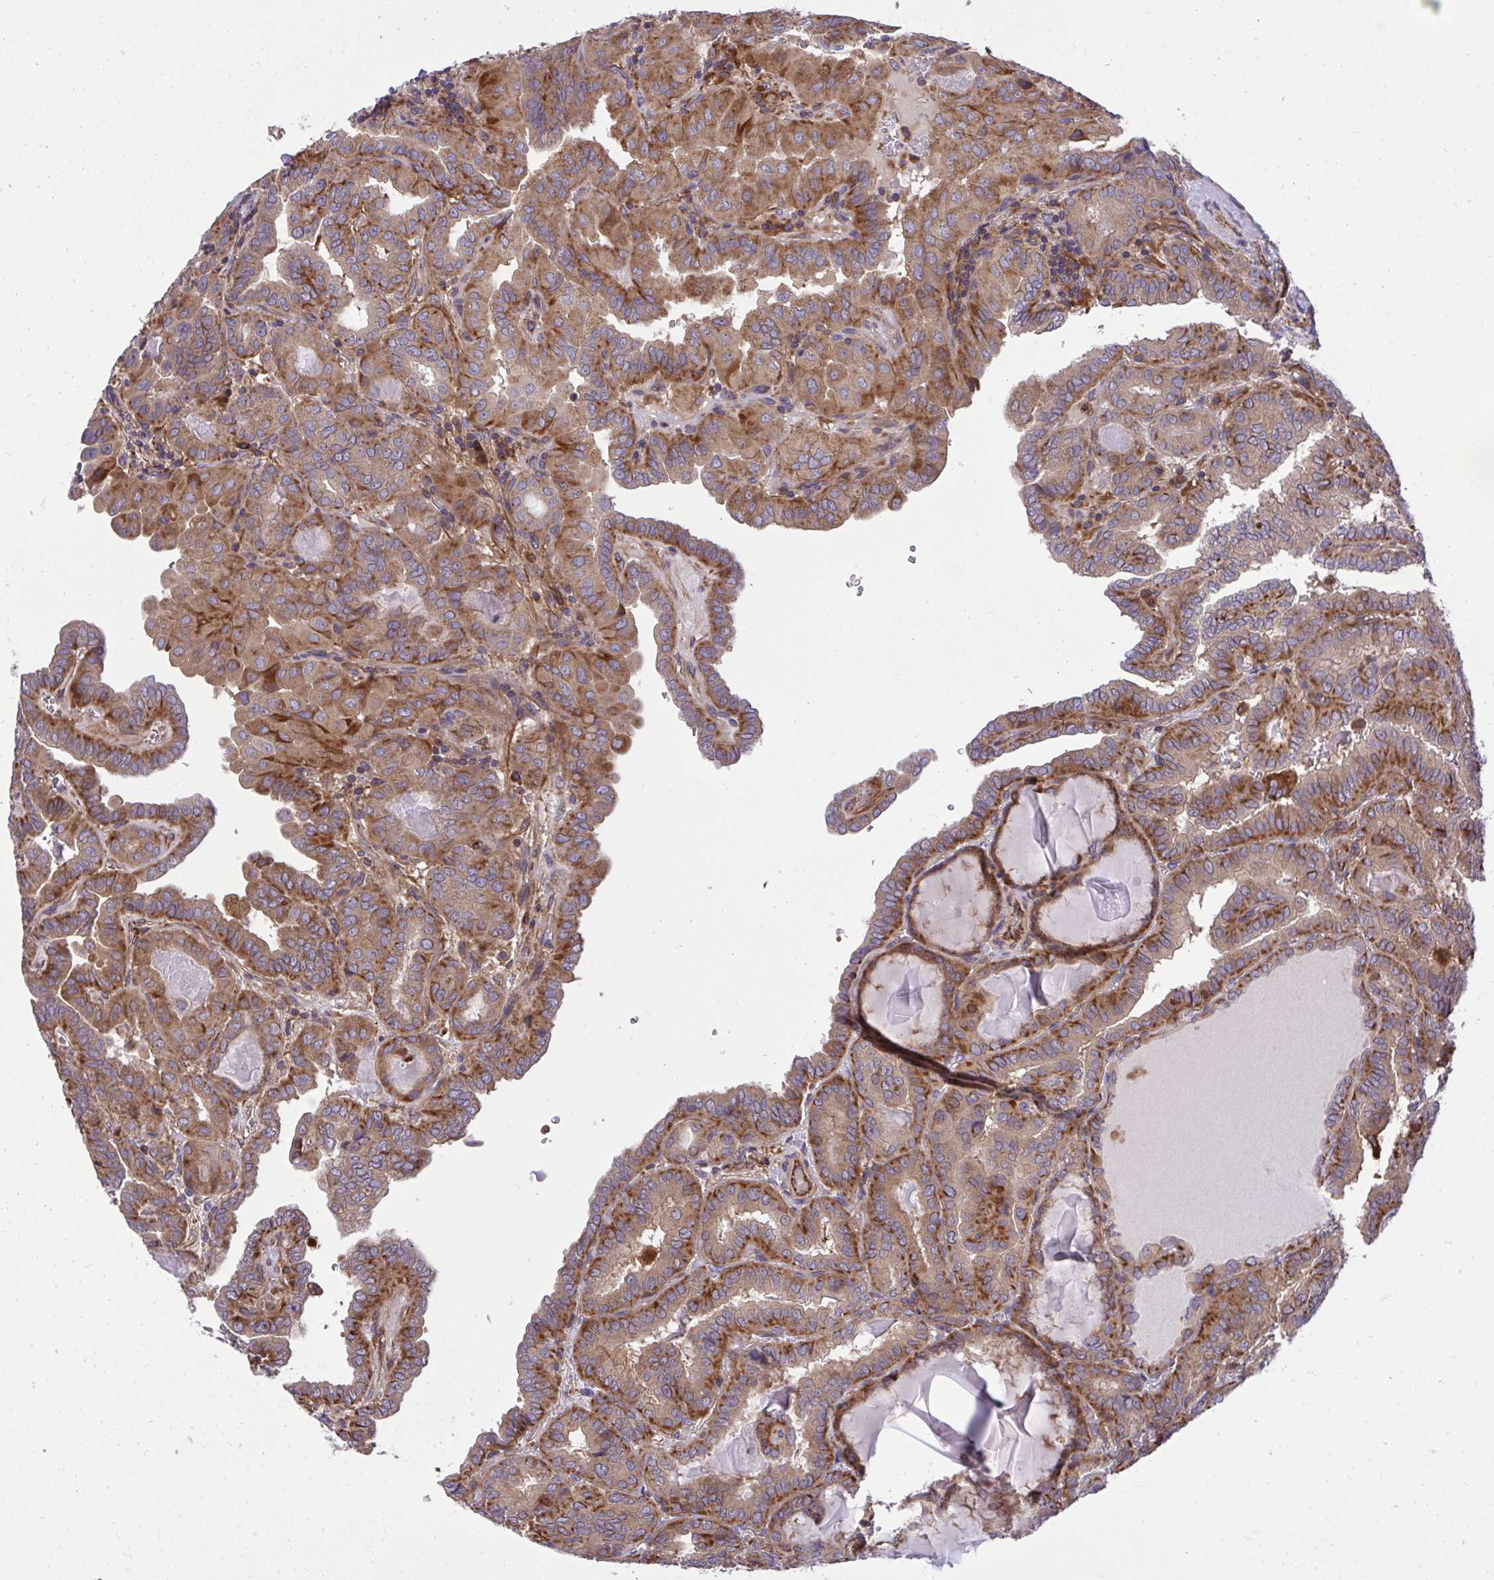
{"staining": {"intensity": "weak", "quantity": ">75%", "location": "cytoplasmic/membranous"}, "tissue": "thyroid cancer", "cell_type": "Tumor cells", "image_type": "cancer", "snomed": [{"axis": "morphology", "description": "Papillary adenocarcinoma, NOS"}, {"axis": "topography", "description": "Thyroid gland"}], "caption": "Human thyroid cancer (papillary adenocarcinoma) stained with a brown dye displays weak cytoplasmic/membranous positive staining in approximately >75% of tumor cells.", "gene": "PAIP2", "patient": {"sex": "female", "age": 46}}